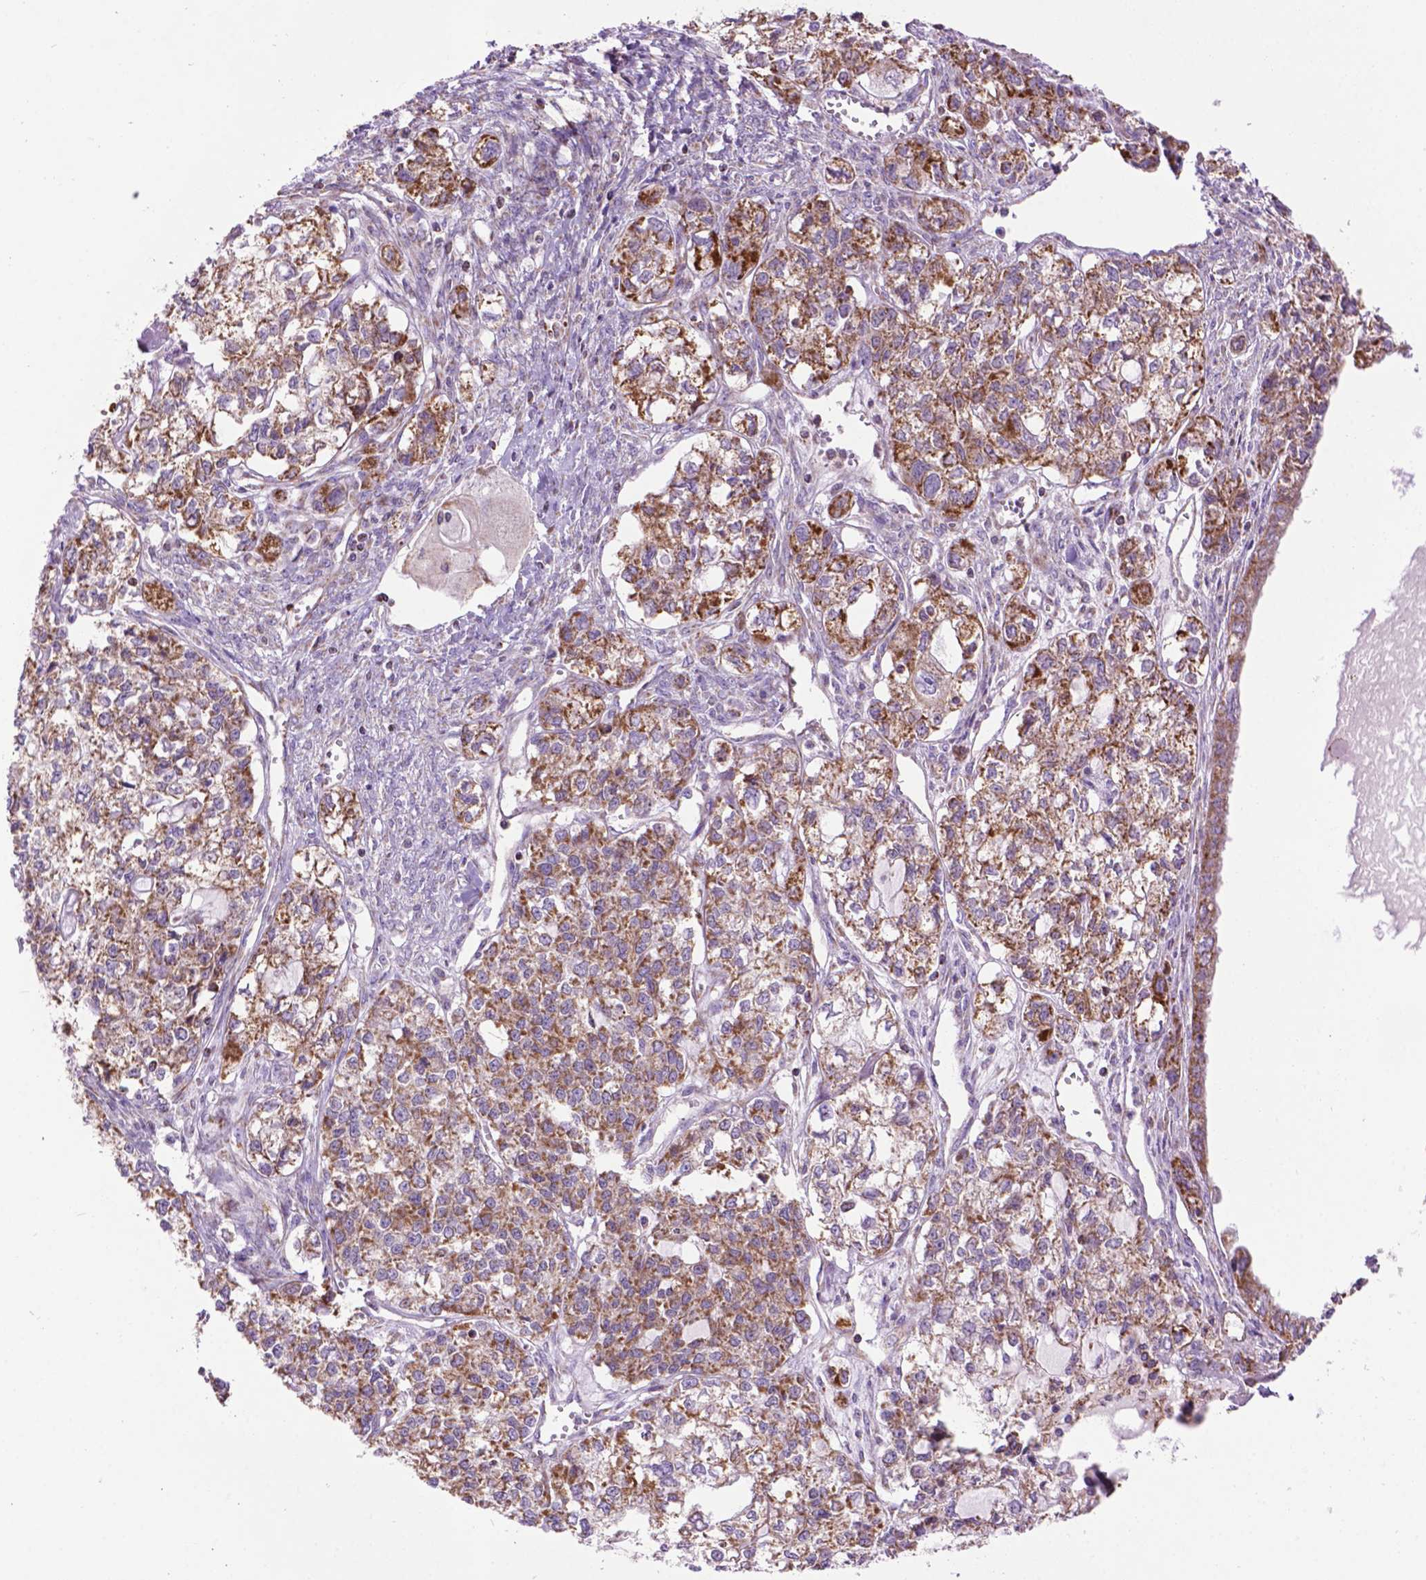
{"staining": {"intensity": "moderate", "quantity": ">75%", "location": "cytoplasmic/membranous"}, "tissue": "ovarian cancer", "cell_type": "Tumor cells", "image_type": "cancer", "snomed": [{"axis": "morphology", "description": "Carcinoma, endometroid"}, {"axis": "topography", "description": "Ovary"}], "caption": "Moderate cytoplasmic/membranous positivity is seen in approximately >75% of tumor cells in endometroid carcinoma (ovarian).", "gene": "PYCR3", "patient": {"sex": "female", "age": 64}}